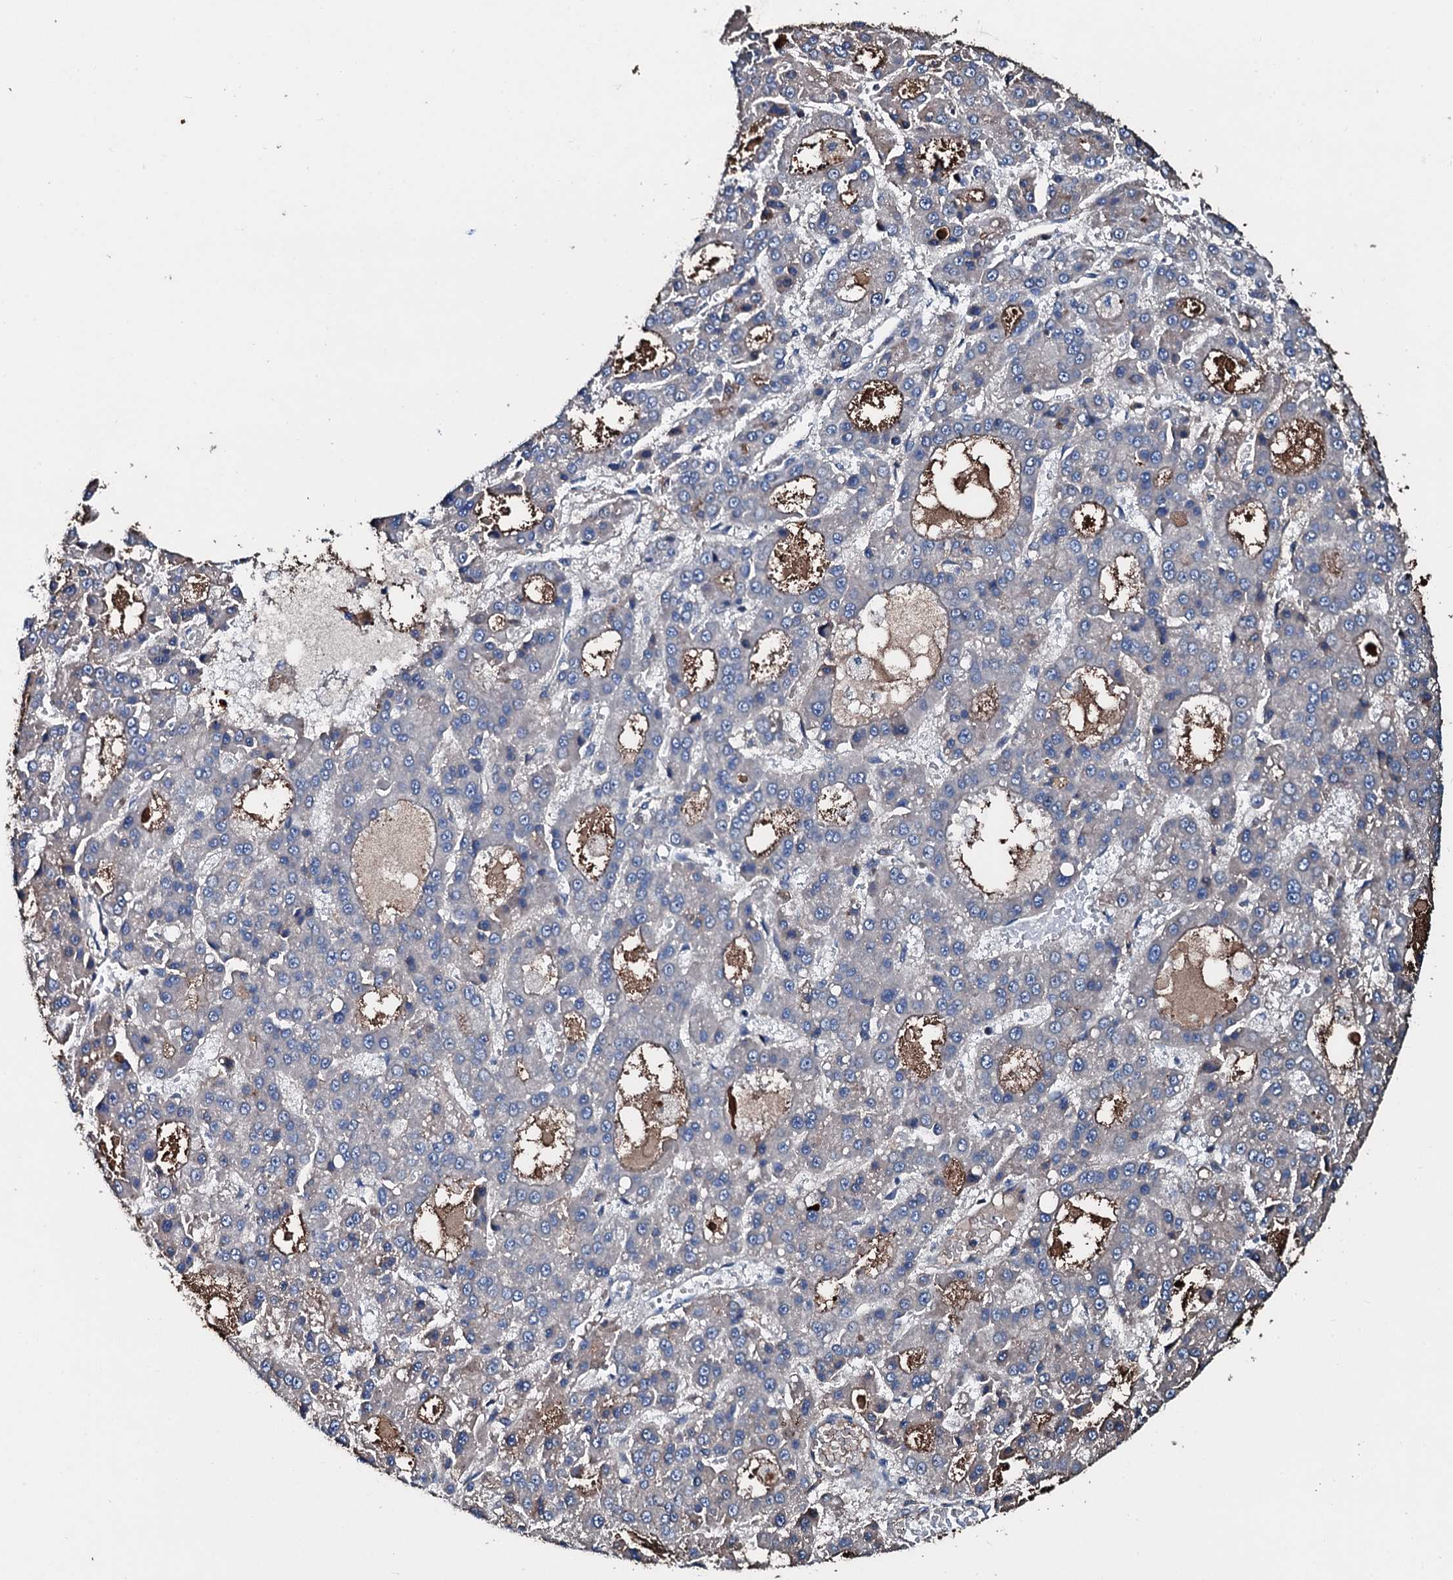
{"staining": {"intensity": "negative", "quantity": "none", "location": "none"}, "tissue": "liver cancer", "cell_type": "Tumor cells", "image_type": "cancer", "snomed": [{"axis": "morphology", "description": "Carcinoma, Hepatocellular, NOS"}, {"axis": "topography", "description": "Liver"}], "caption": "The photomicrograph exhibits no staining of tumor cells in liver cancer (hepatocellular carcinoma).", "gene": "AARS1", "patient": {"sex": "male", "age": 70}}